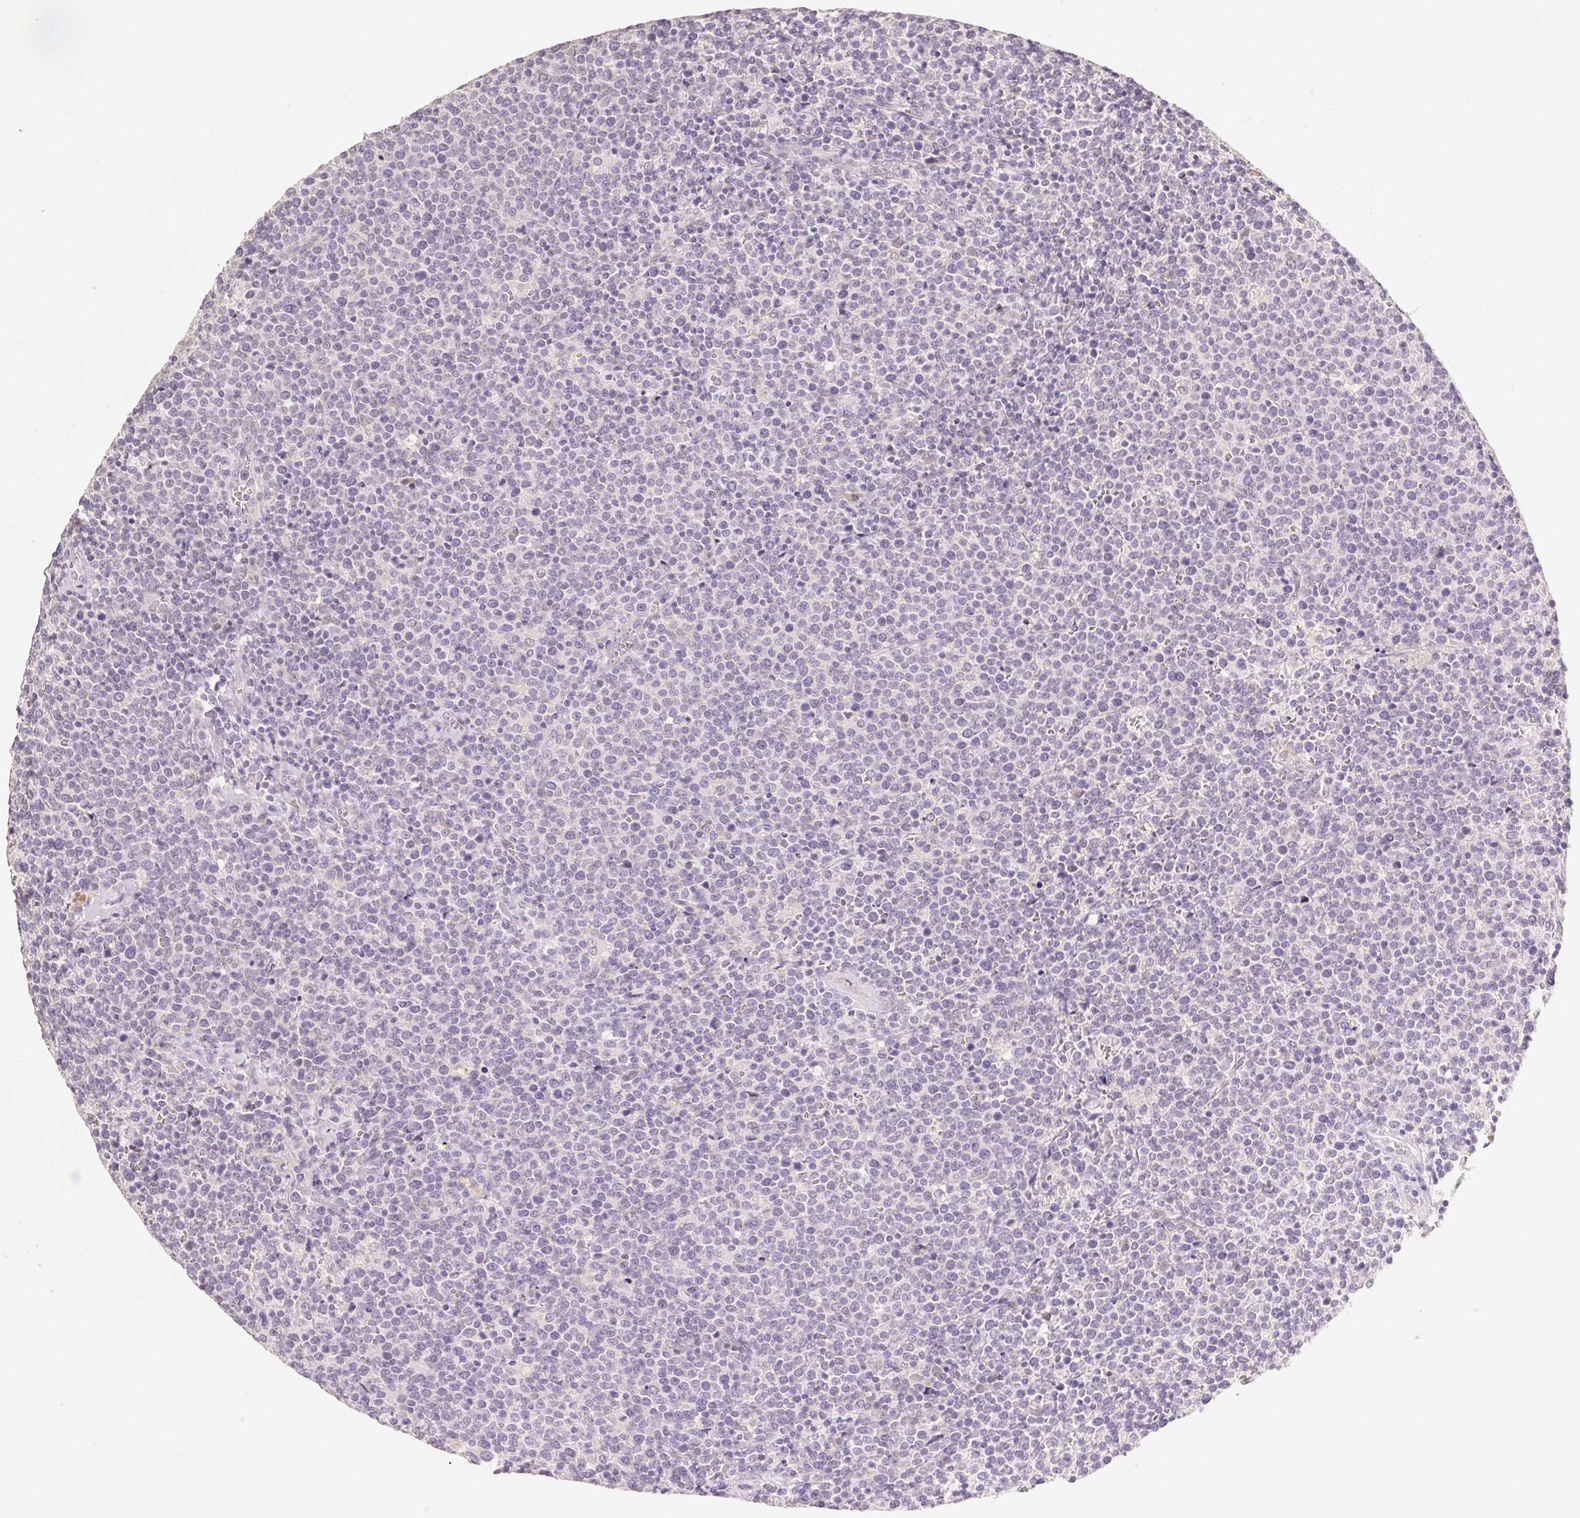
{"staining": {"intensity": "negative", "quantity": "none", "location": "none"}, "tissue": "lymphoma", "cell_type": "Tumor cells", "image_type": "cancer", "snomed": [{"axis": "morphology", "description": "Malignant lymphoma, non-Hodgkin's type, High grade"}, {"axis": "topography", "description": "Lymph node"}], "caption": "The image displays no staining of tumor cells in high-grade malignant lymphoma, non-Hodgkin's type.", "gene": "DHCR24", "patient": {"sex": "male", "age": 61}}